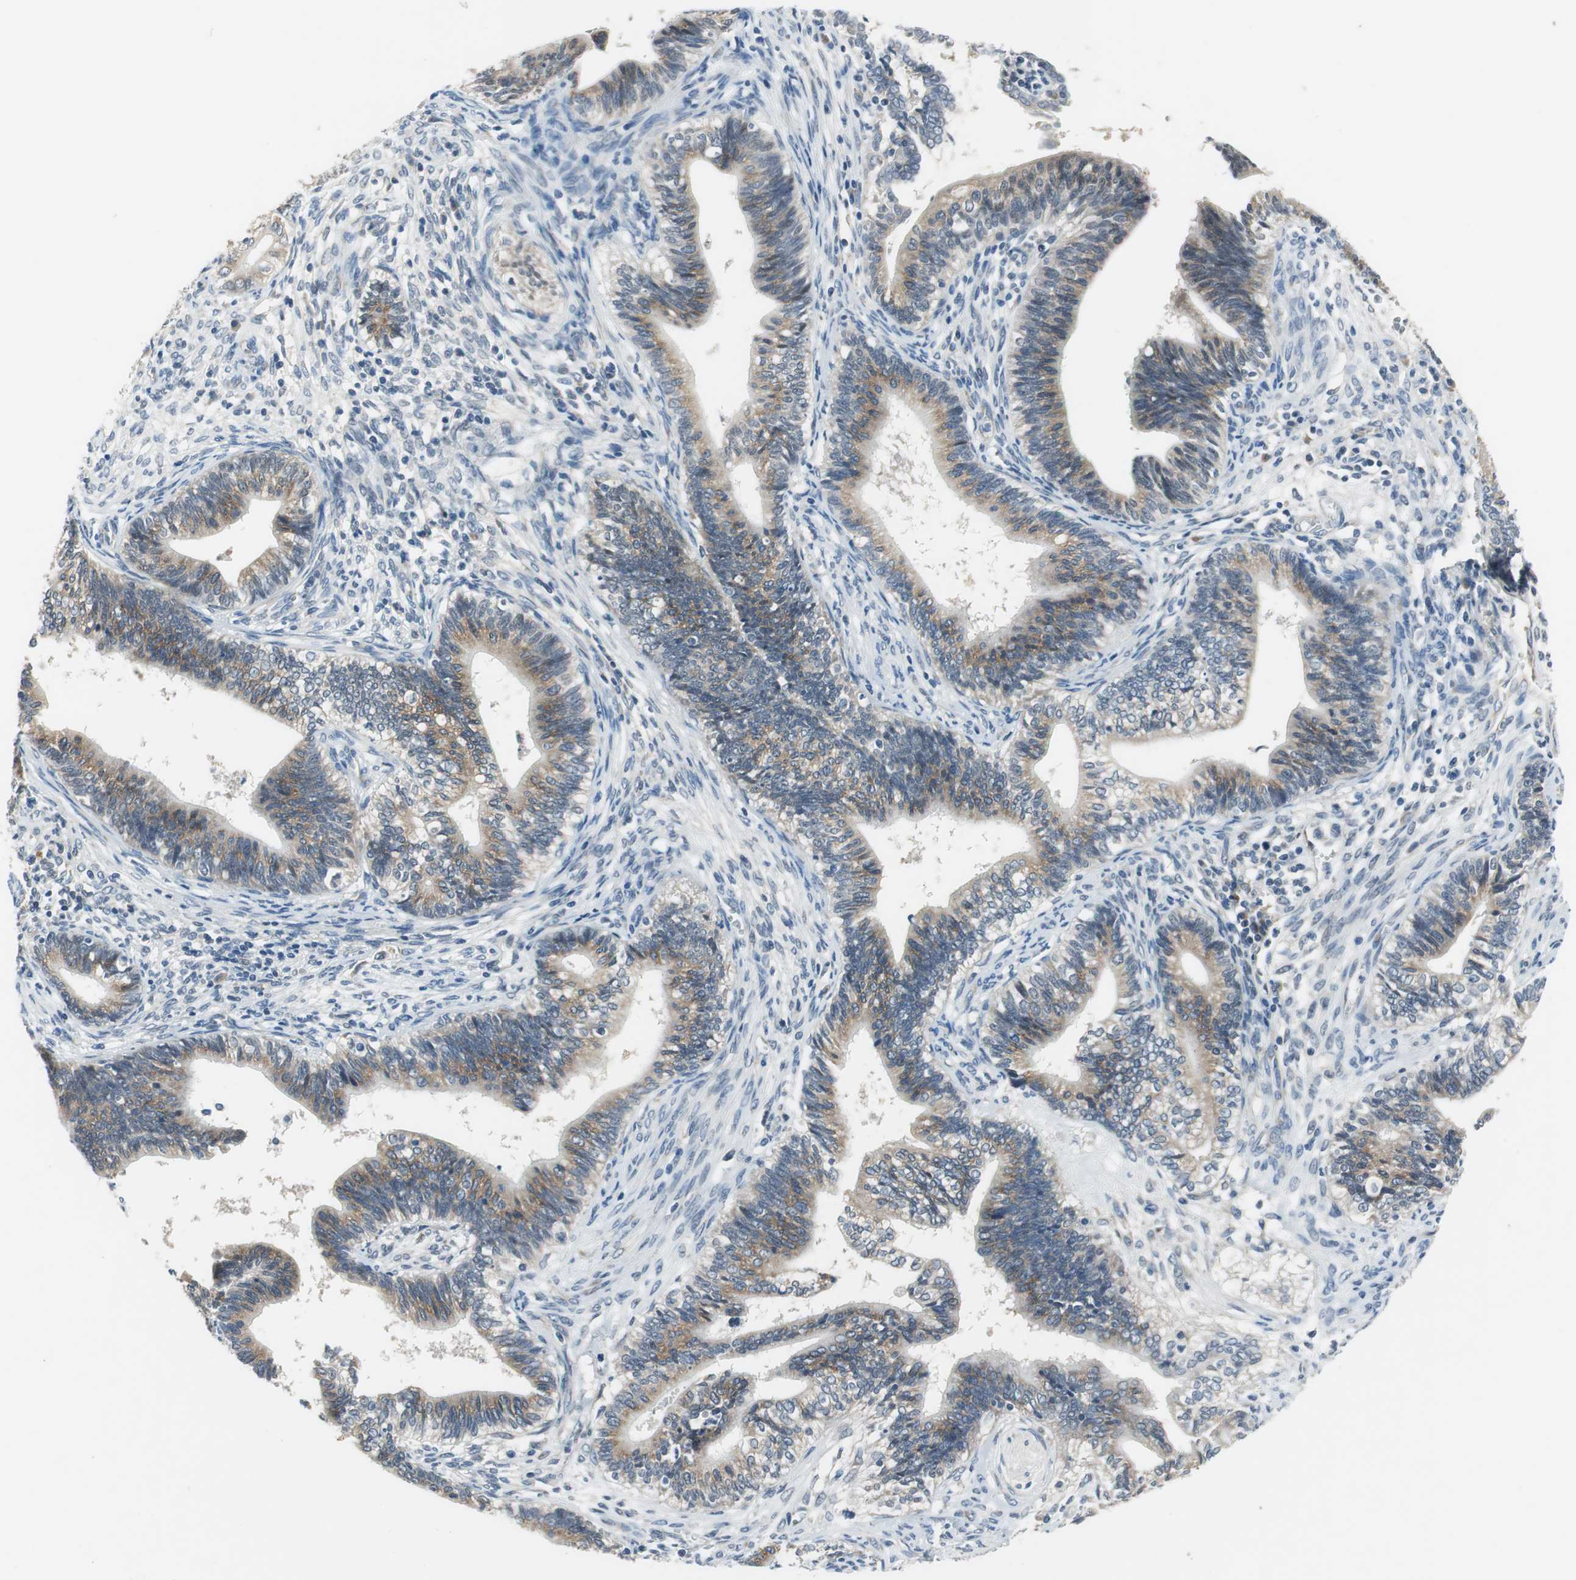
{"staining": {"intensity": "moderate", "quantity": ">75%", "location": "cytoplasmic/membranous"}, "tissue": "cervical cancer", "cell_type": "Tumor cells", "image_type": "cancer", "snomed": [{"axis": "morphology", "description": "Adenocarcinoma, NOS"}, {"axis": "topography", "description": "Cervix"}], "caption": "Immunohistochemistry (IHC) micrograph of human cervical cancer (adenocarcinoma) stained for a protein (brown), which shows medium levels of moderate cytoplasmic/membranous expression in about >75% of tumor cells.", "gene": "PLAA", "patient": {"sex": "female", "age": 44}}